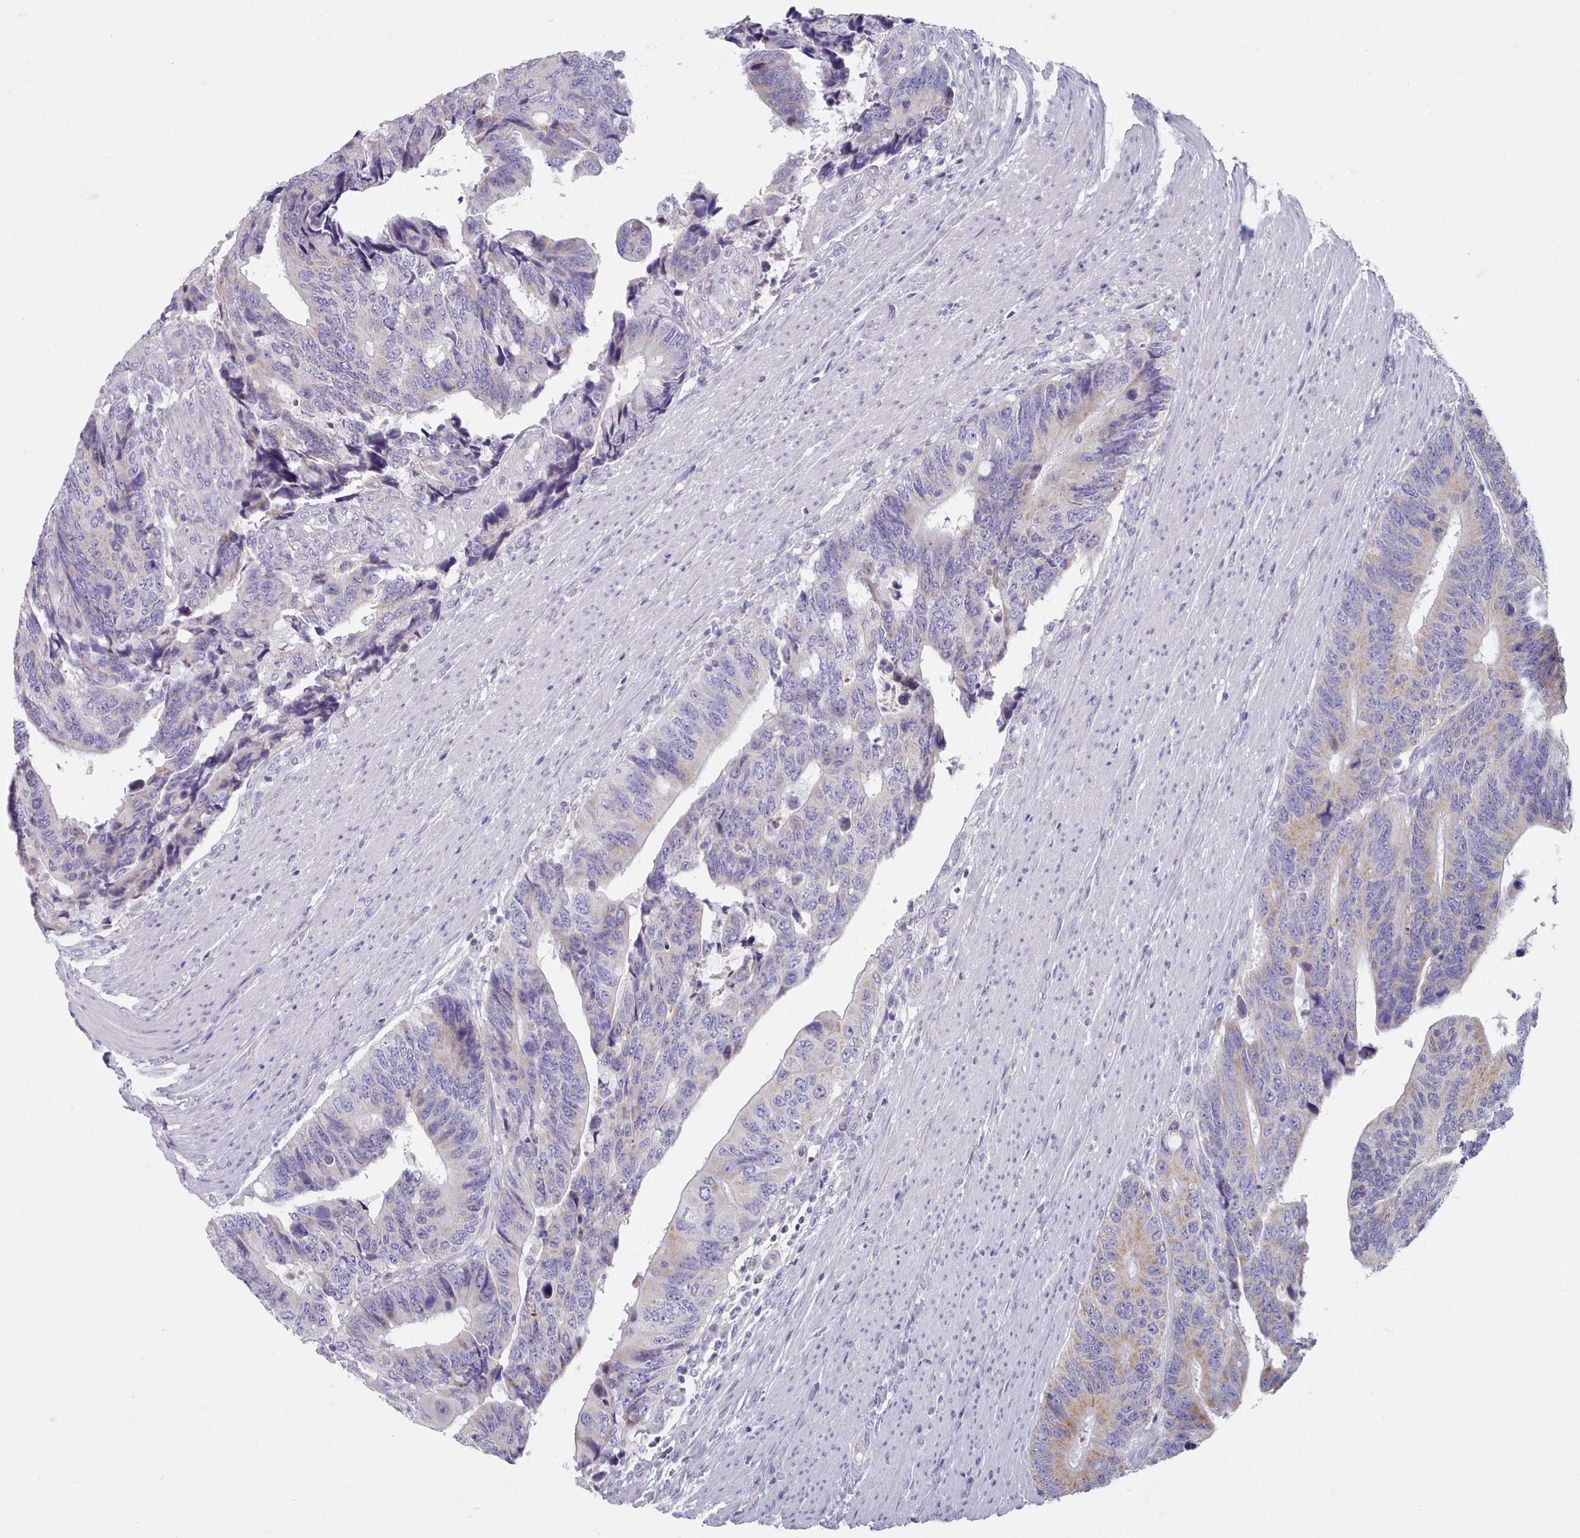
{"staining": {"intensity": "weak", "quantity": "<25%", "location": "cytoplasmic/membranous"}, "tissue": "colorectal cancer", "cell_type": "Tumor cells", "image_type": "cancer", "snomed": [{"axis": "morphology", "description": "Adenocarcinoma, NOS"}, {"axis": "topography", "description": "Colon"}], "caption": "IHC histopathology image of neoplastic tissue: colorectal cancer (adenocarcinoma) stained with DAB reveals no significant protein expression in tumor cells. (Brightfield microscopy of DAB (3,3'-diaminobenzidine) IHC at high magnification).", "gene": "HAO1", "patient": {"sex": "male", "age": 87}}